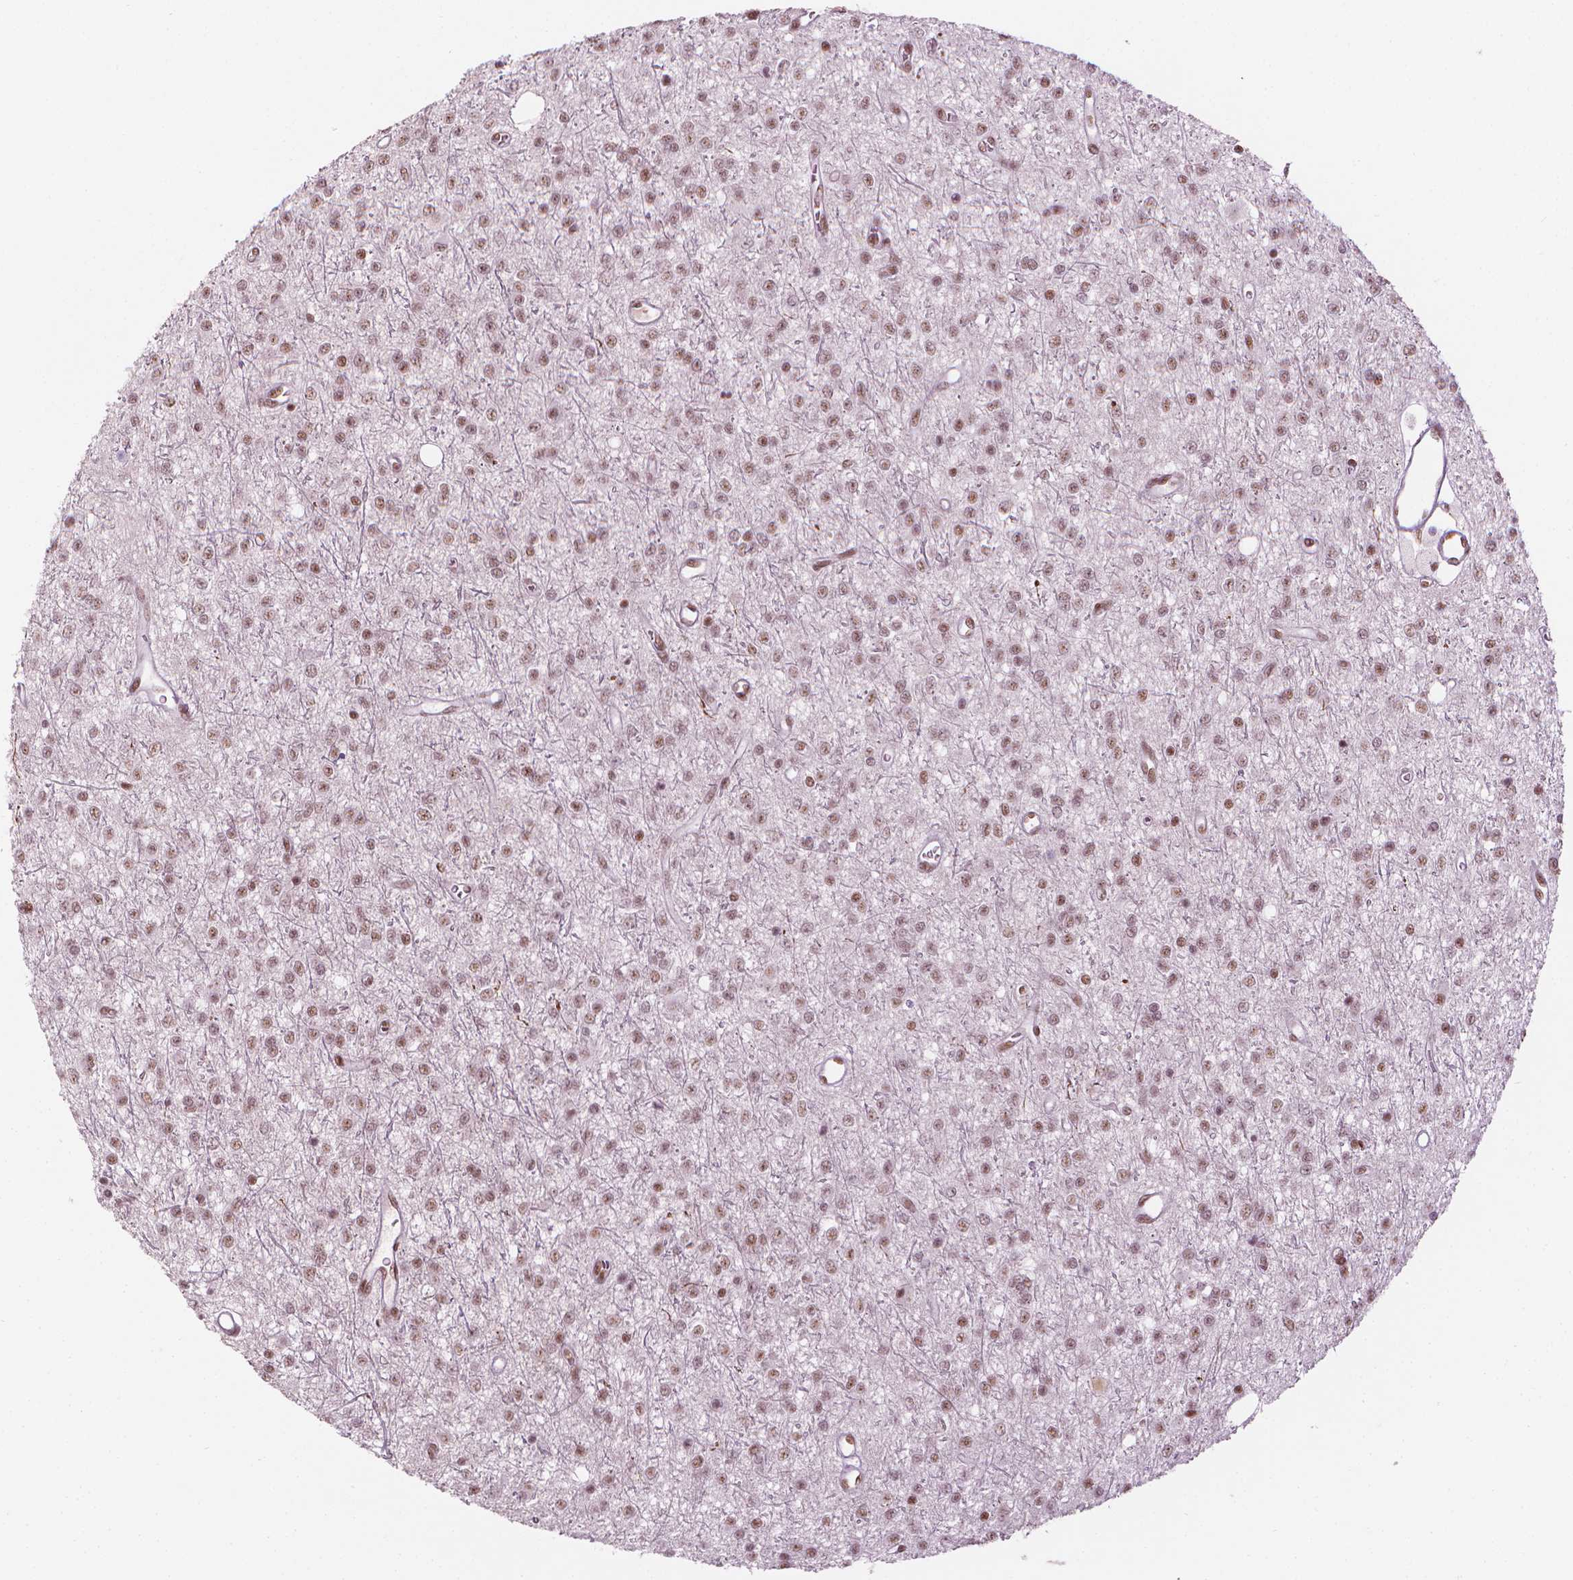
{"staining": {"intensity": "weak", "quantity": ">75%", "location": "nuclear"}, "tissue": "glioma", "cell_type": "Tumor cells", "image_type": "cancer", "snomed": [{"axis": "morphology", "description": "Glioma, malignant, Low grade"}, {"axis": "topography", "description": "Brain"}], "caption": "Immunohistochemical staining of glioma displays low levels of weak nuclear protein positivity in approximately >75% of tumor cells.", "gene": "ELF2", "patient": {"sex": "female", "age": 45}}